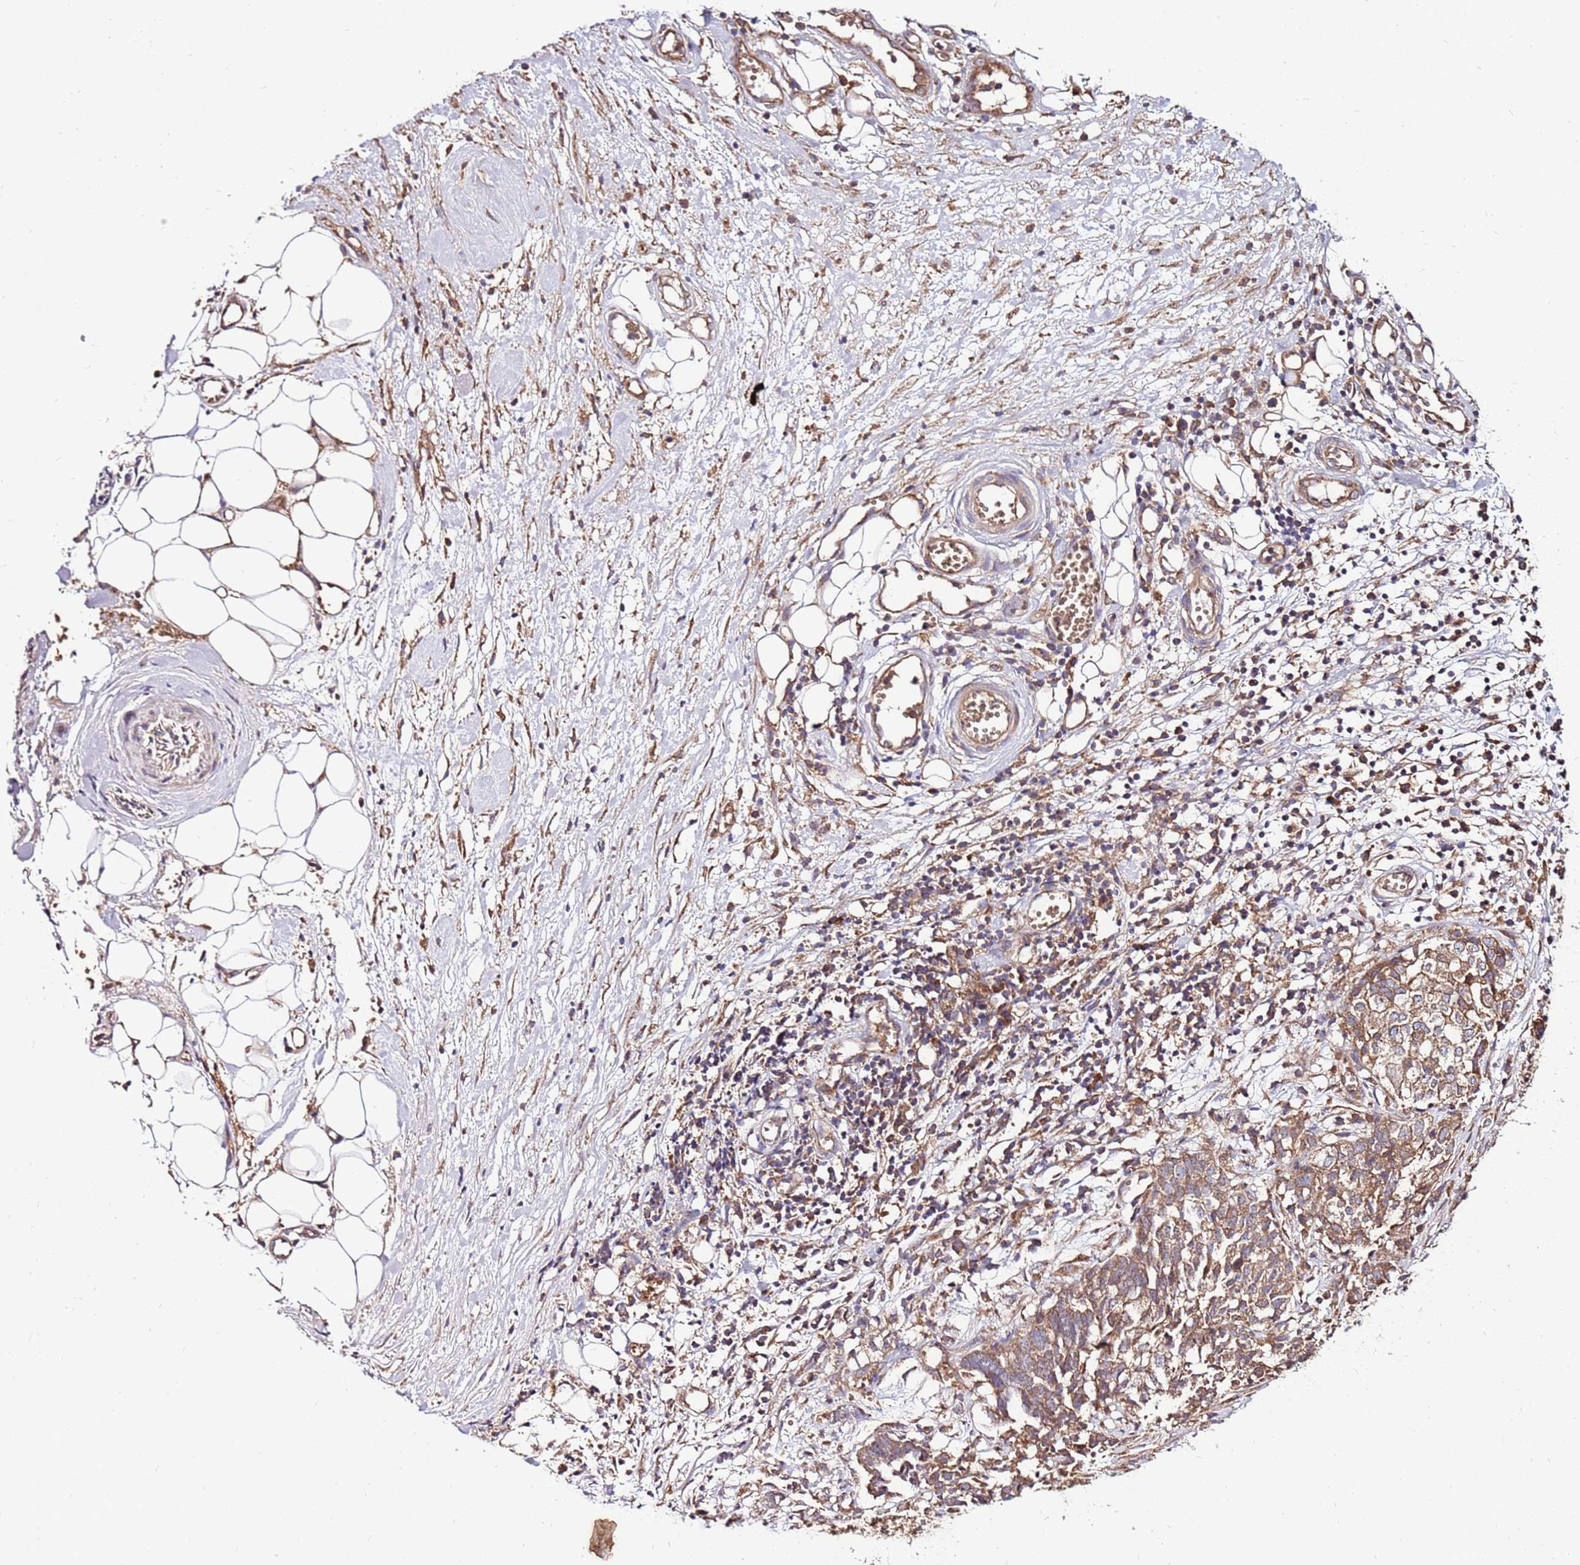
{"staining": {"intensity": "moderate", "quantity": ">75%", "location": "cytoplasmic/membranous"}, "tissue": "ovarian cancer", "cell_type": "Tumor cells", "image_type": "cancer", "snomed": [{"axis": "morphology", "description": "Cystadenocarcinoma, serous, NOS"}, {"axis": "topography", "description": "Soft tissue"}, {"axis": "topography", "description": "Ovary"}], "caption": "A photomicrograph of human serous cystadenocarcinoma (ovarian) stained for a protein shows moderate cytoplasmic/membranous brown staining in tumor cells.", "gene": "SLC44A5", "patient": {"sex": "female", "age": 57}}